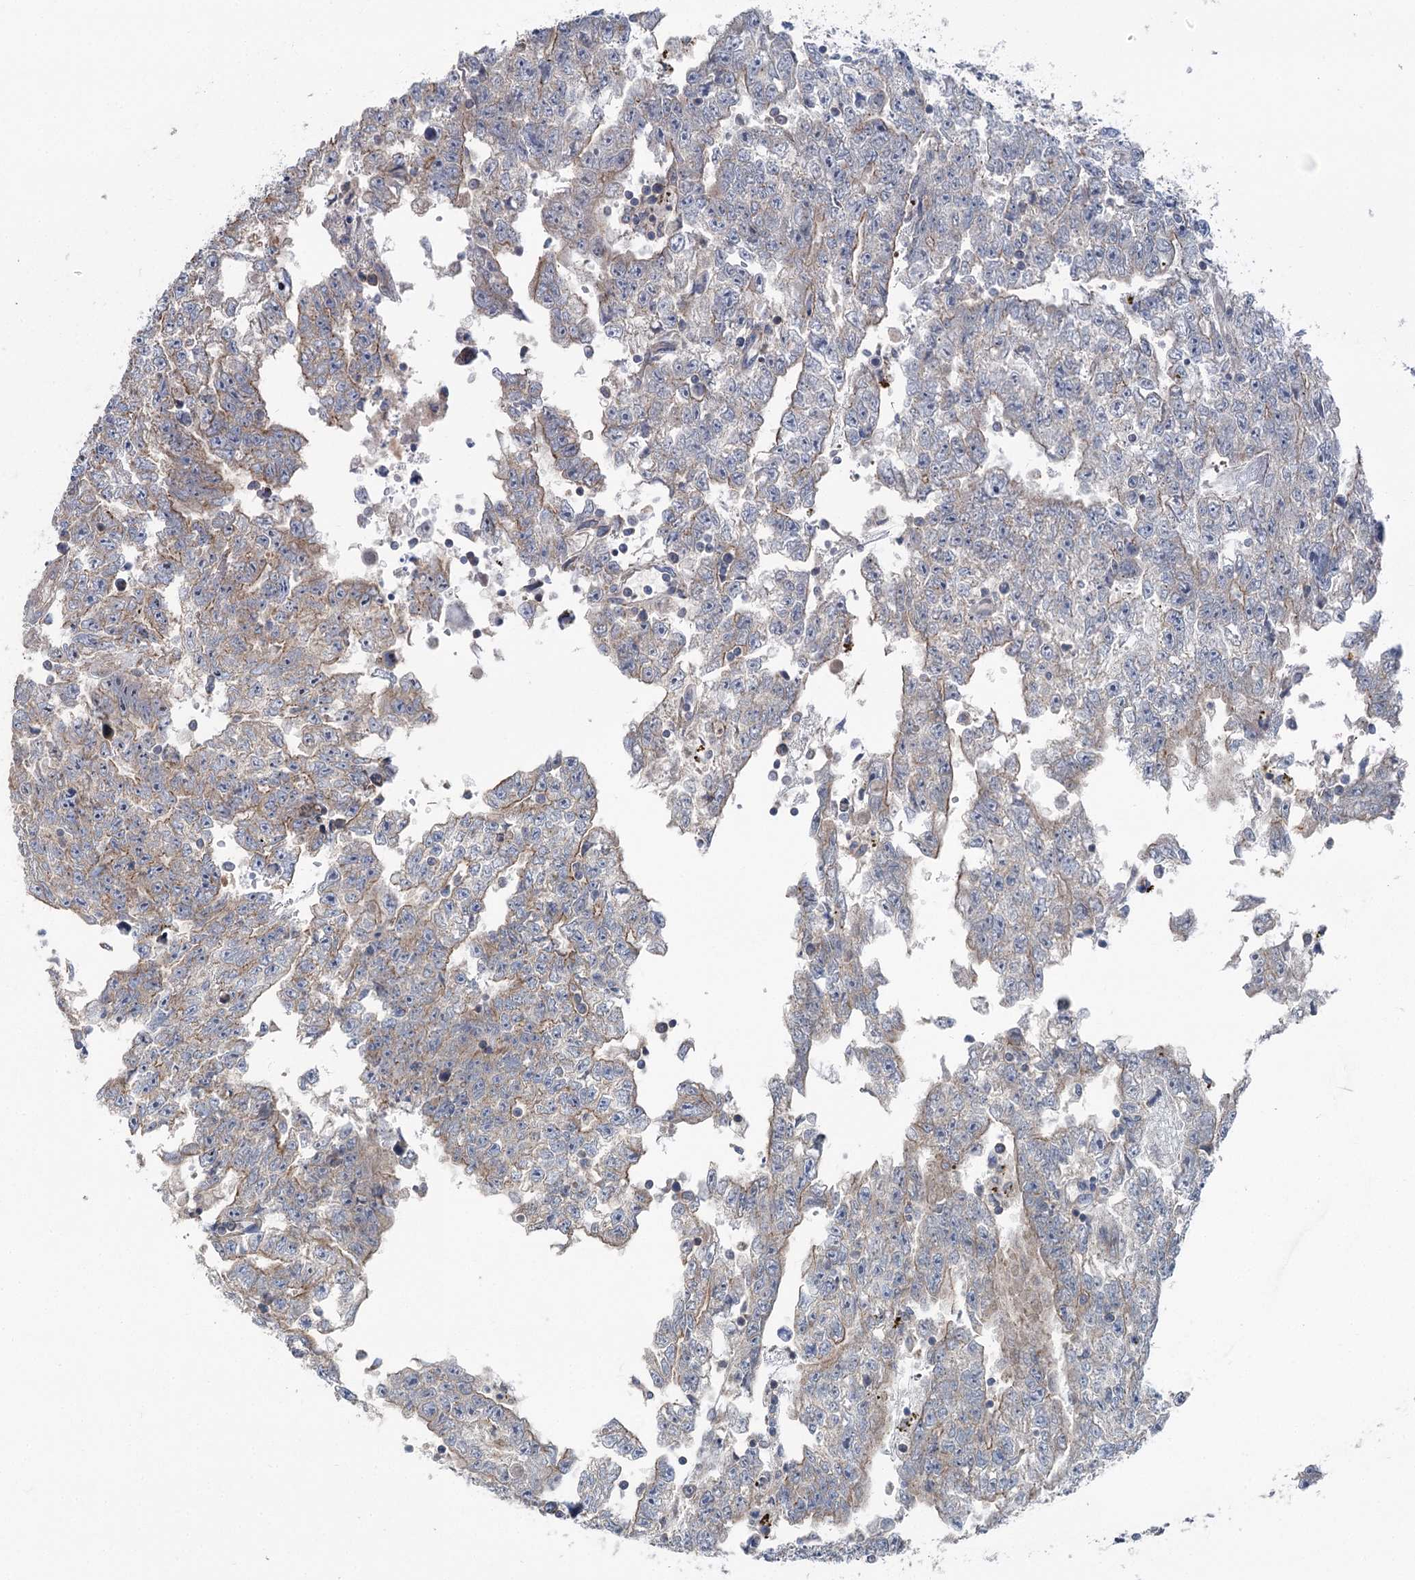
{"staining": {"intensity": "weak", "quantity": "25%-75%", "location": "cytoplasmic/membranous"}, "tissue": "testis cancer", "cell_type": "Tumor cells", "image_type": "cancer", "snomed": [{"axis": "morphology", "description": "Carcinoma, Embryonal, NOS"}, {"axis": "topography", "description": "Testis"}], "caption": "Testis cancer (embryonal carcinoma) stained with DAB immunohistochemistry displays low levels of weak cytoplasmic/membranous positivity in about 25%-75% of tumor cells.", "gene": "MARK2", "patient": {"sex": "male", "age": 25}}